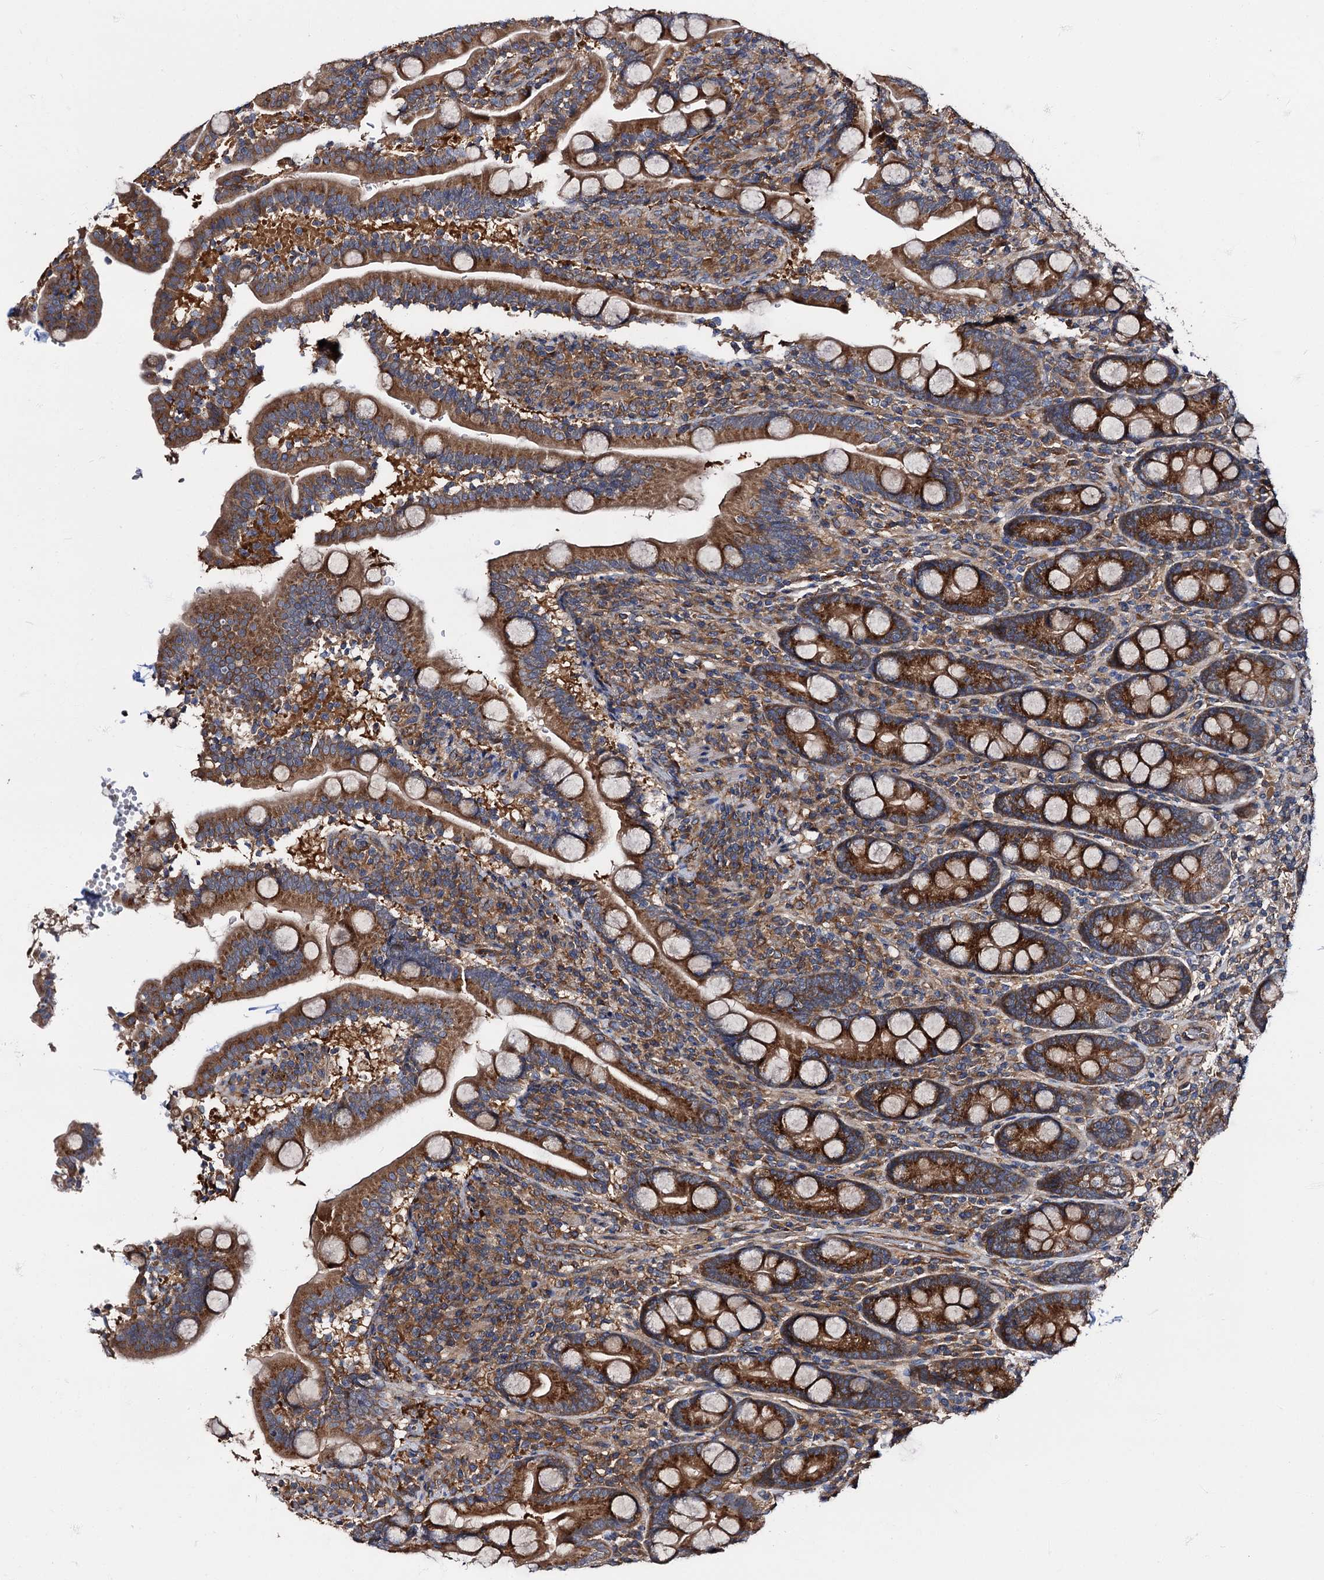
{"staining": {"intensity": "strong", "quantity": ">75%", "location": "cytoplasmic/membranous"}, "tissue": "duodenum", "cell_type": "Glandular cells", "image_type": "normal", "snomed": [{"axis": "morphology", "description": "Normal tissue, NOS"}, {"axis": "topography", "description": "Duodenum"}], "caption": "The photomicrograph shows a brown stain indicating the presence of a protein in the cytoplasmic/membranous of glandular cells in duodenum.", "gene": "PEX5", "patient": {"sex": "male", "age": 35}}